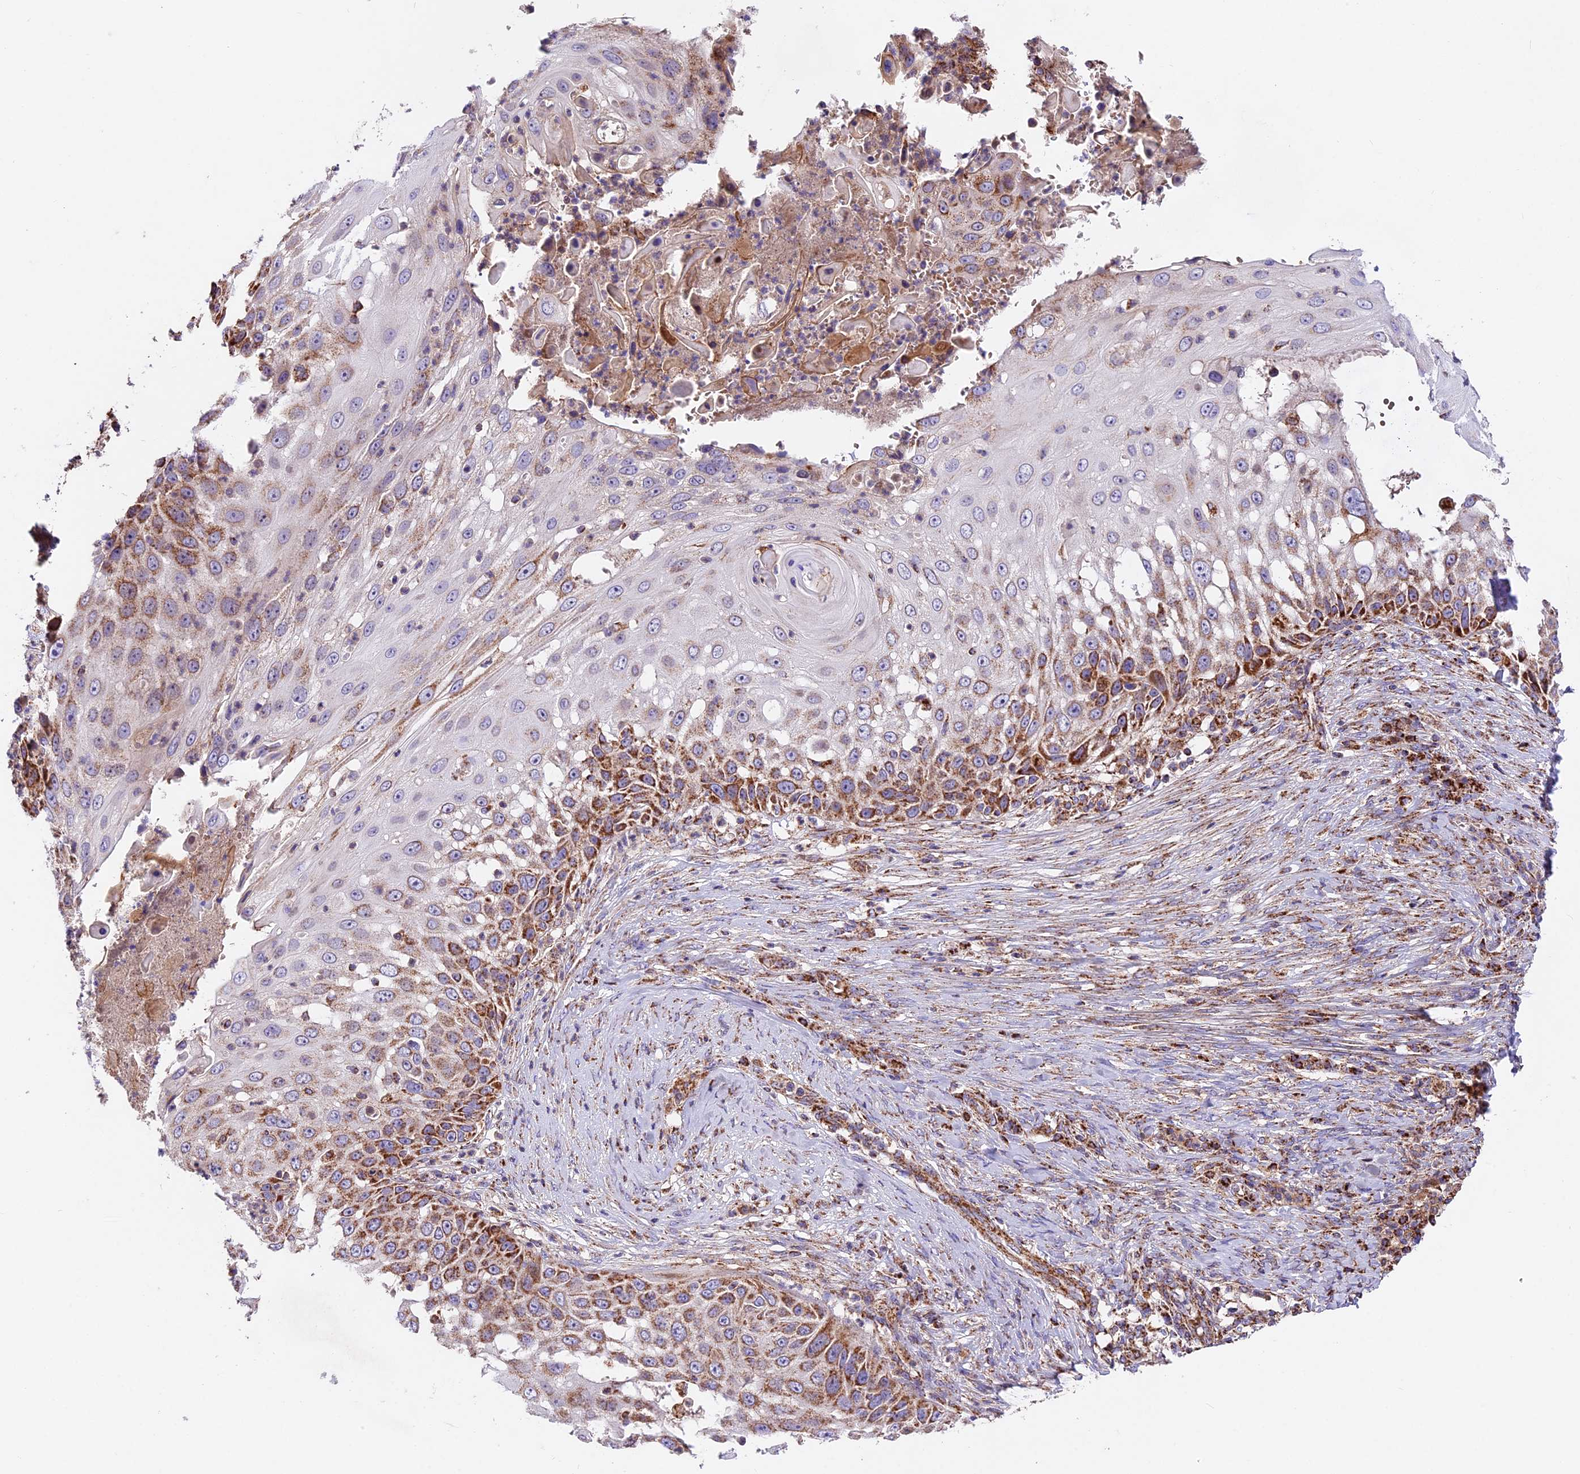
{"staining": {"intensity": "strong", "quantity": "25%-75%", "location": "cytoplasmic/membranous"}, "tissue": "skin cancer", "cell_type": "Tumor cells", "image_type": "cancer", "snomed": [{"axis": "morphology", "description": "Squamous cell carcinoma, NOS"}, {"axis": "topography", "description": "Skin"}], "caption": "Tumor cells reveal high levels of strong cytoplasmic/membranous staining in about 25%-75% of cells in skin cancer (squamous cell carcinoma).", "gene": "NDUFA8", "patient": {"sex": "female", "age": 44}}